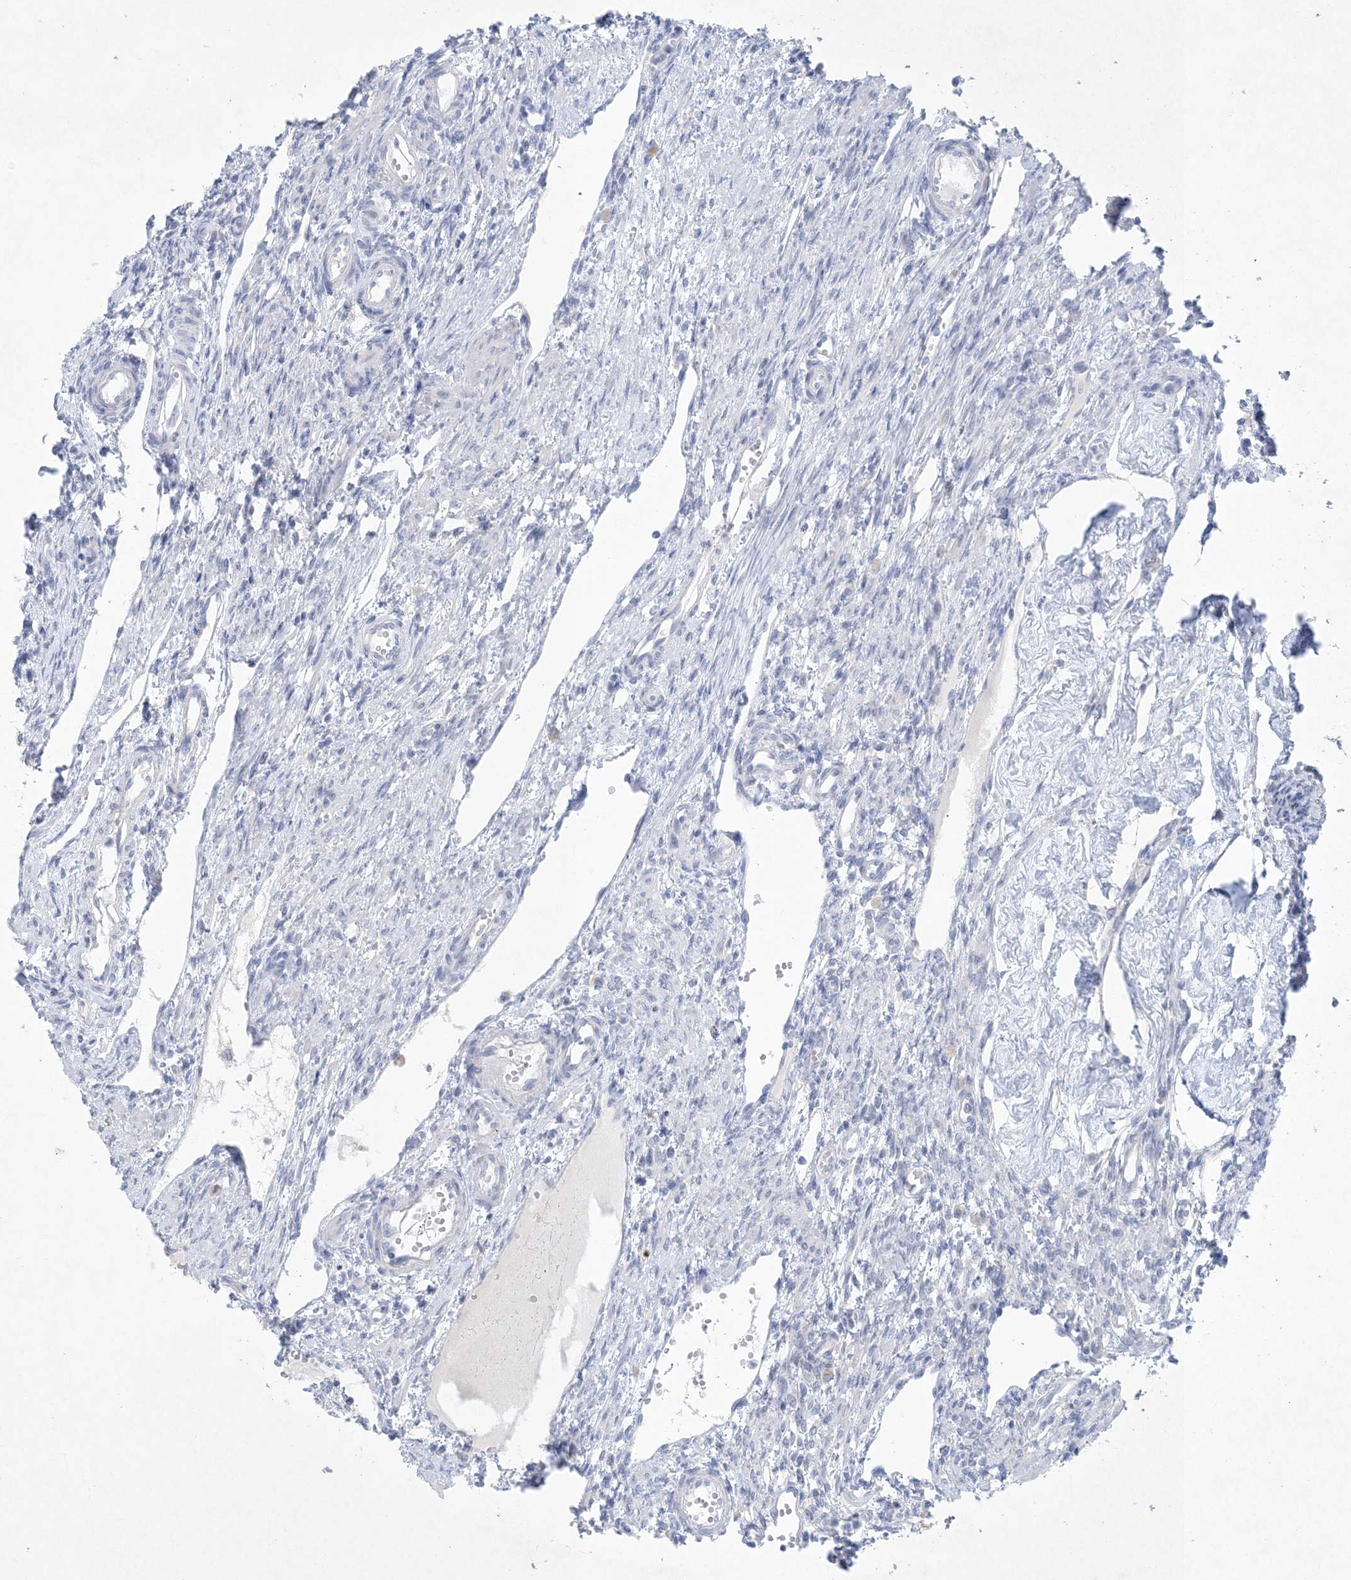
{"staining": {"intensity": "negative", "quantity": "none", "location": "none"}, "tissue": "ovary", "cell_type": "Ovarian stroma cells", "image_type": "normal", "snomed": [{"axis": "morphology", "description": "Normal tissue, NOS"}, {"axis": "morphology", "description": "Cyst, NOS"}, {"axis": "topography", "description": "Ovary"}], "caption": "This is an immunohistochemistry (IHC) image of normal human ovary. There is no staining in ovarian stroma cells.", "gene": "GABRG1", "patient": {"sex": "female", "age": 33}}